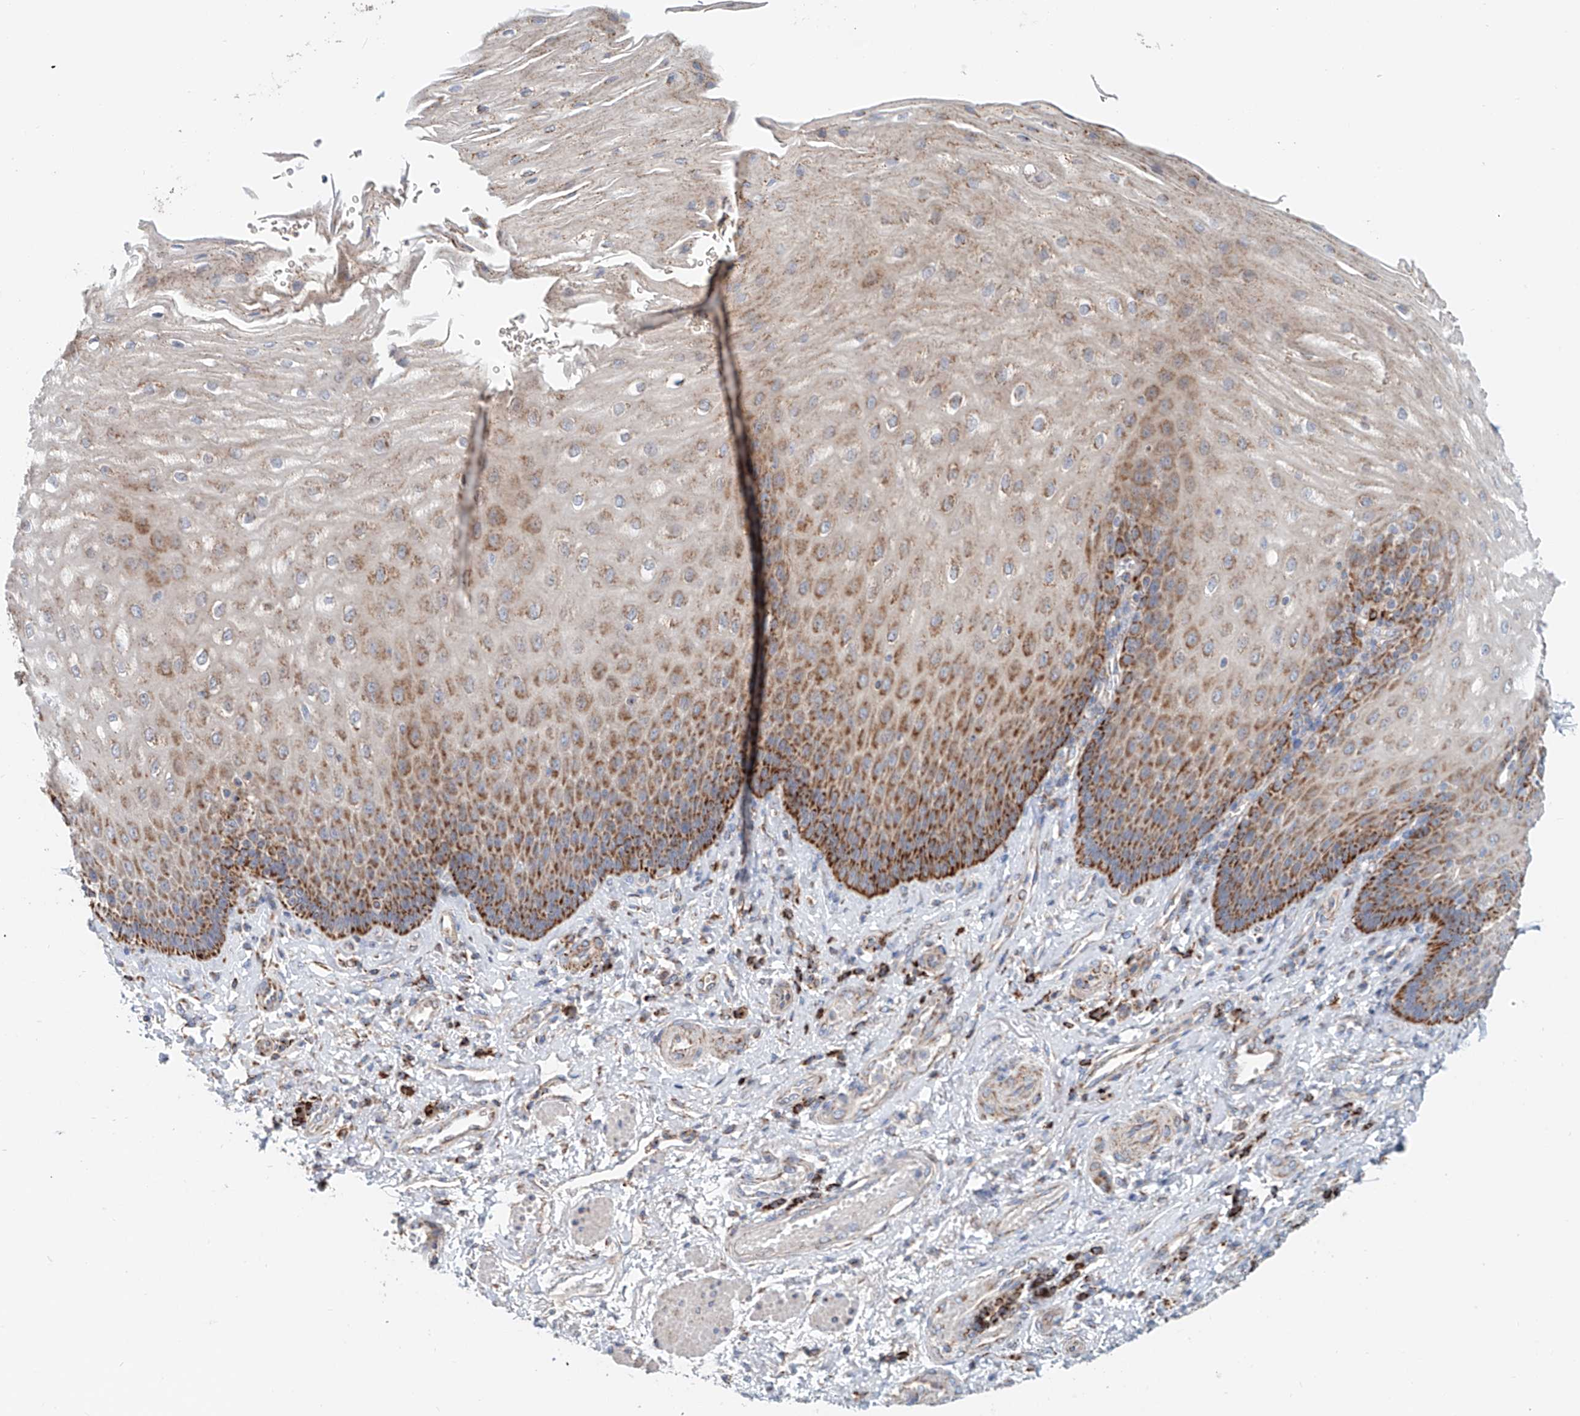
{"staining": {"intensity": "moderate", "quantity": ">75%", "location": "cytoplasmic/membranous"}, "tissue": "esophagus", "cell_type": "Squamous epithelial cells", "image_type": "normal", "snomed": [{"axis": "morphology", "description": "Normal tissue, NOS"}, {"axis": "topography", "description": "Esophagus"}], "caption": "DAB (3,3'-diaminobenzidine) immunohistochemical staining of benign esophagus demonstrates moderate cytoplasmic/membranous protein expression in about >75% of squamous epithelial cells.", "gene": "CARD10", "patient": {"sex": "male", "age": 54}}